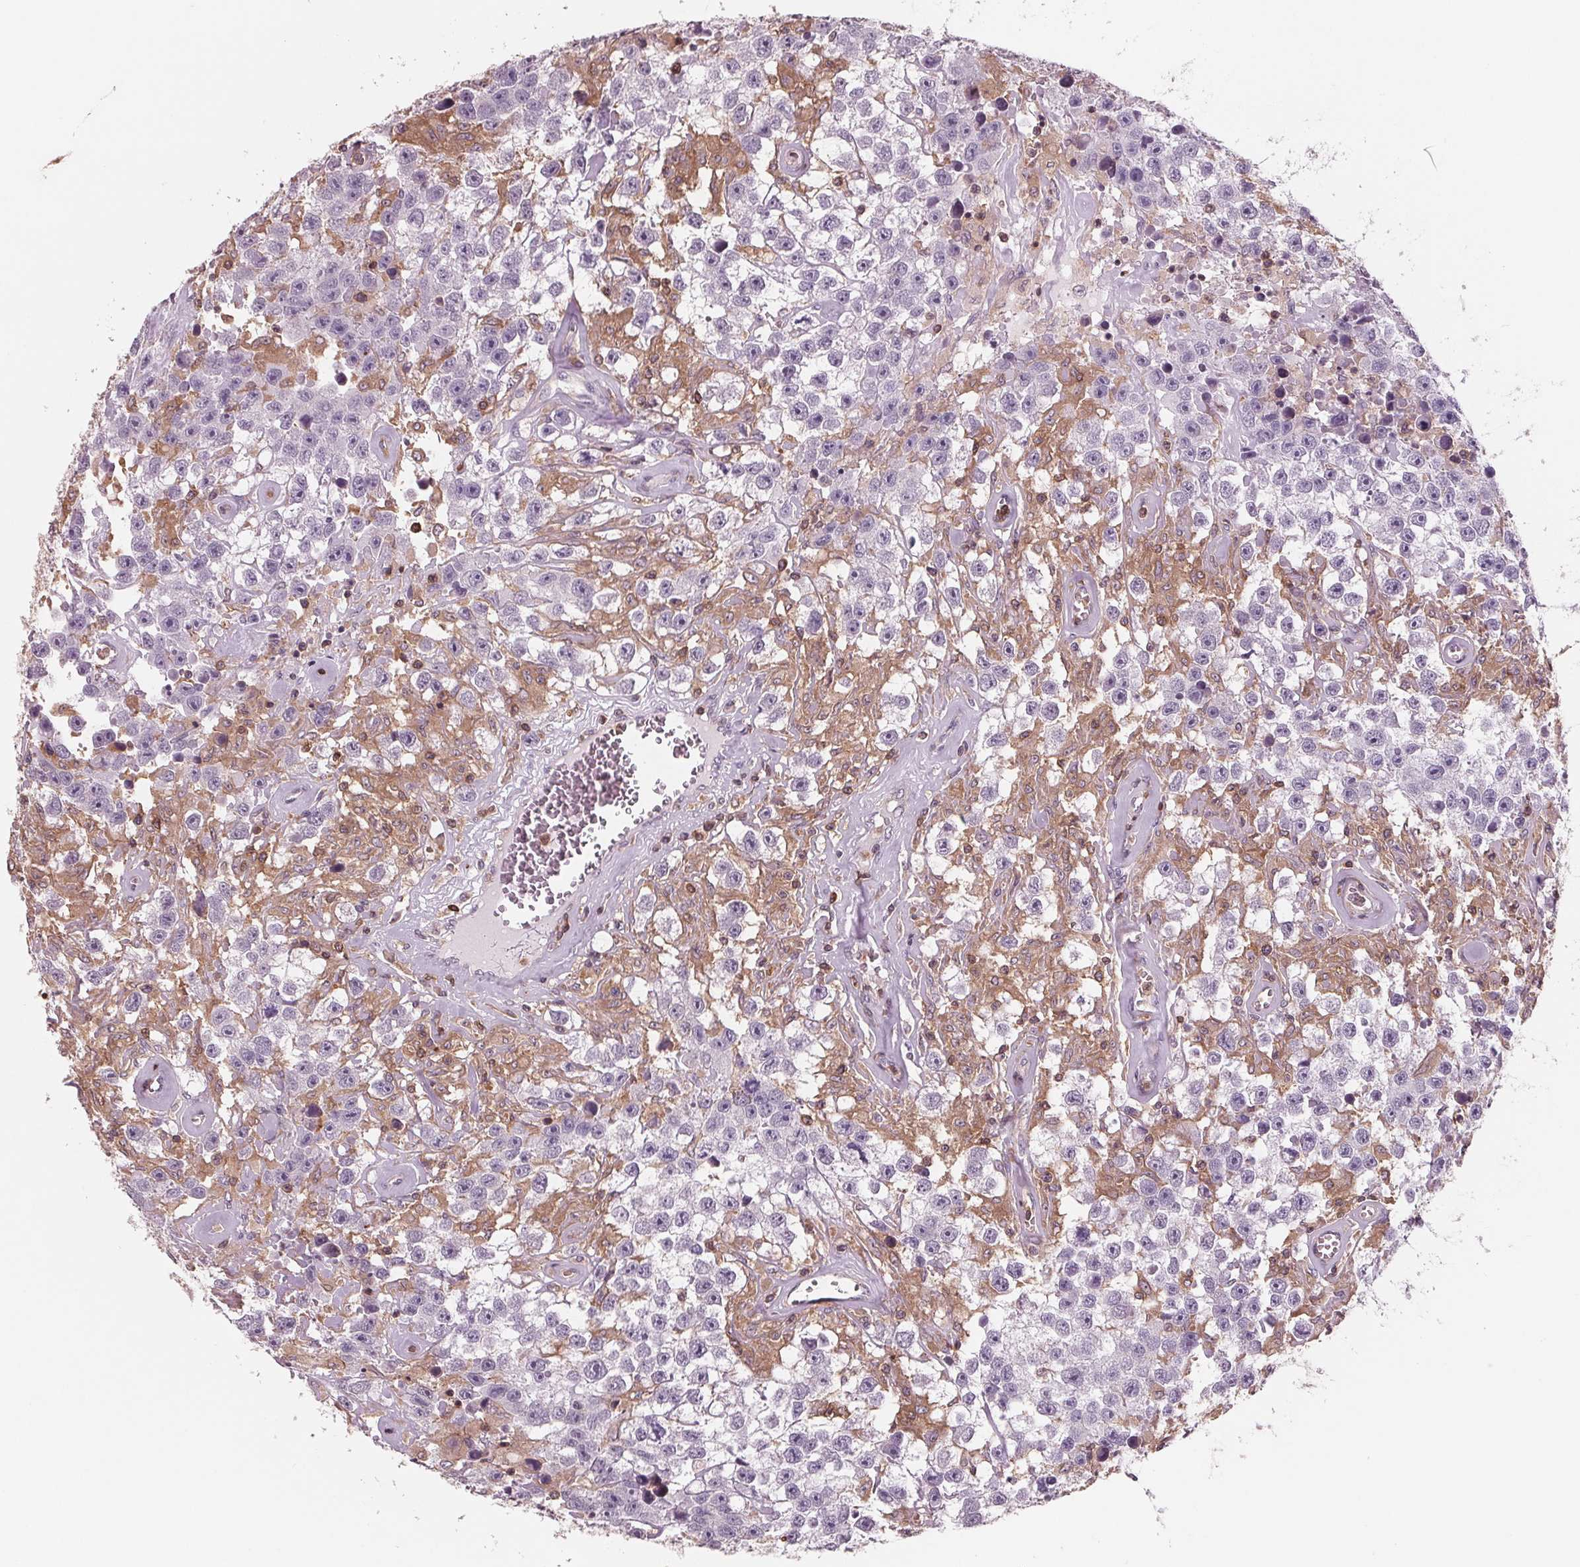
{"staining": {"intensity": "negative", "quantity": "none", "location": "none"}, "tissue": "testis cancer", "cell_type": "Tumor cells", "image_type": "cancer", "snomed": [{"axis": "morphology", "description": "Seminoma, NOS"}, {"axis": "topography", "description": "Testis"}], "caption": "Immunohistochemistry image of neoplastic tissue: testis cancer stained with DAB (3,3'-diaminobenzidine) demonstrates no significant protein positivity in tumor cells.", "gene": "ARHGAP25", "patient": {"sex": "male", "age": 43}}